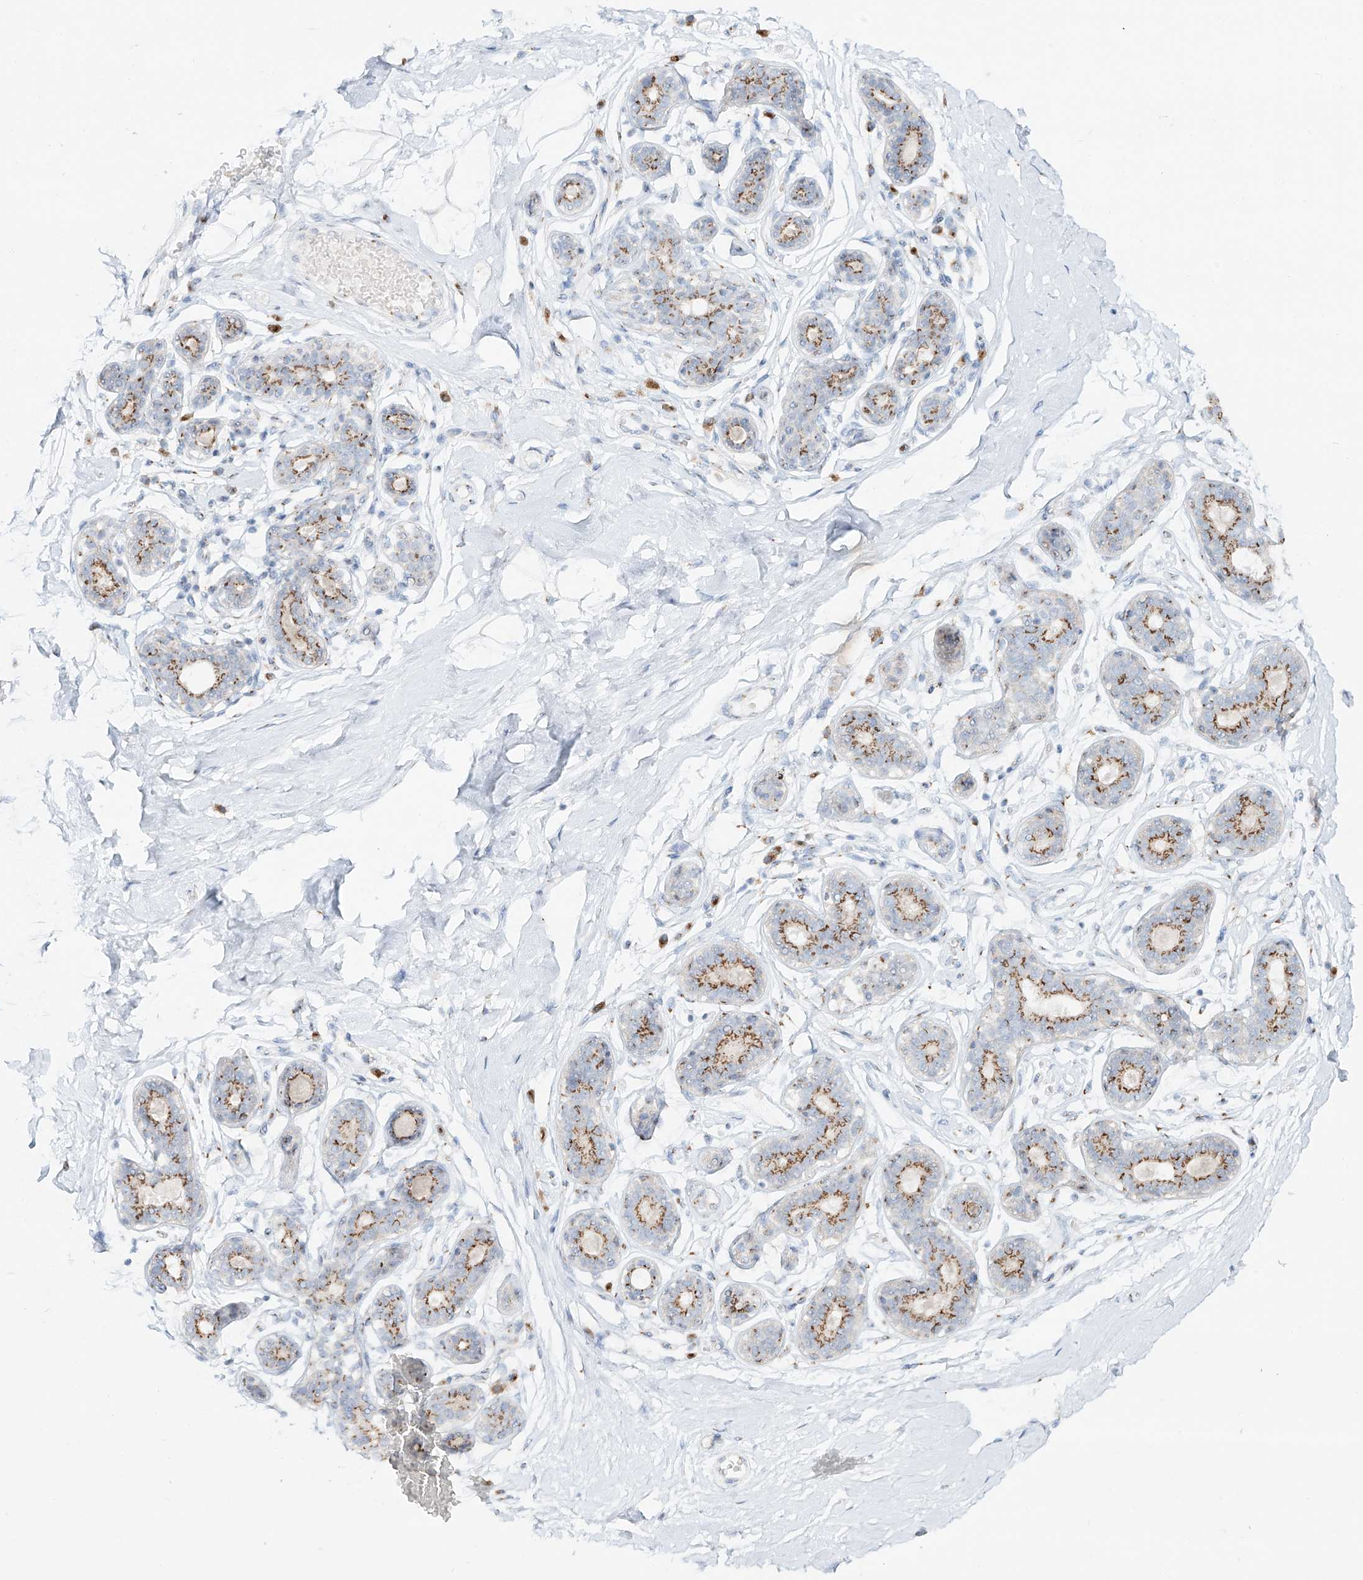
{"staining": {"intensity": "negative", "quantity": "none", "location": "none"}, "tissue": "breast", "cell_type": "Adipocytes", "image_type": "normal", "snomed": [{"axis": "morphology", "description": "Normal tissue, NOS"}, {"axis": "topography", "description": "Breast"}], "caption": "Immunohistochemistry histopathology image of benign human breast stained for a protein (brown), which displays no positivity in adipocytes.", "gene": "BSDC1", "patient": {"sex": "female", "age": 23}}